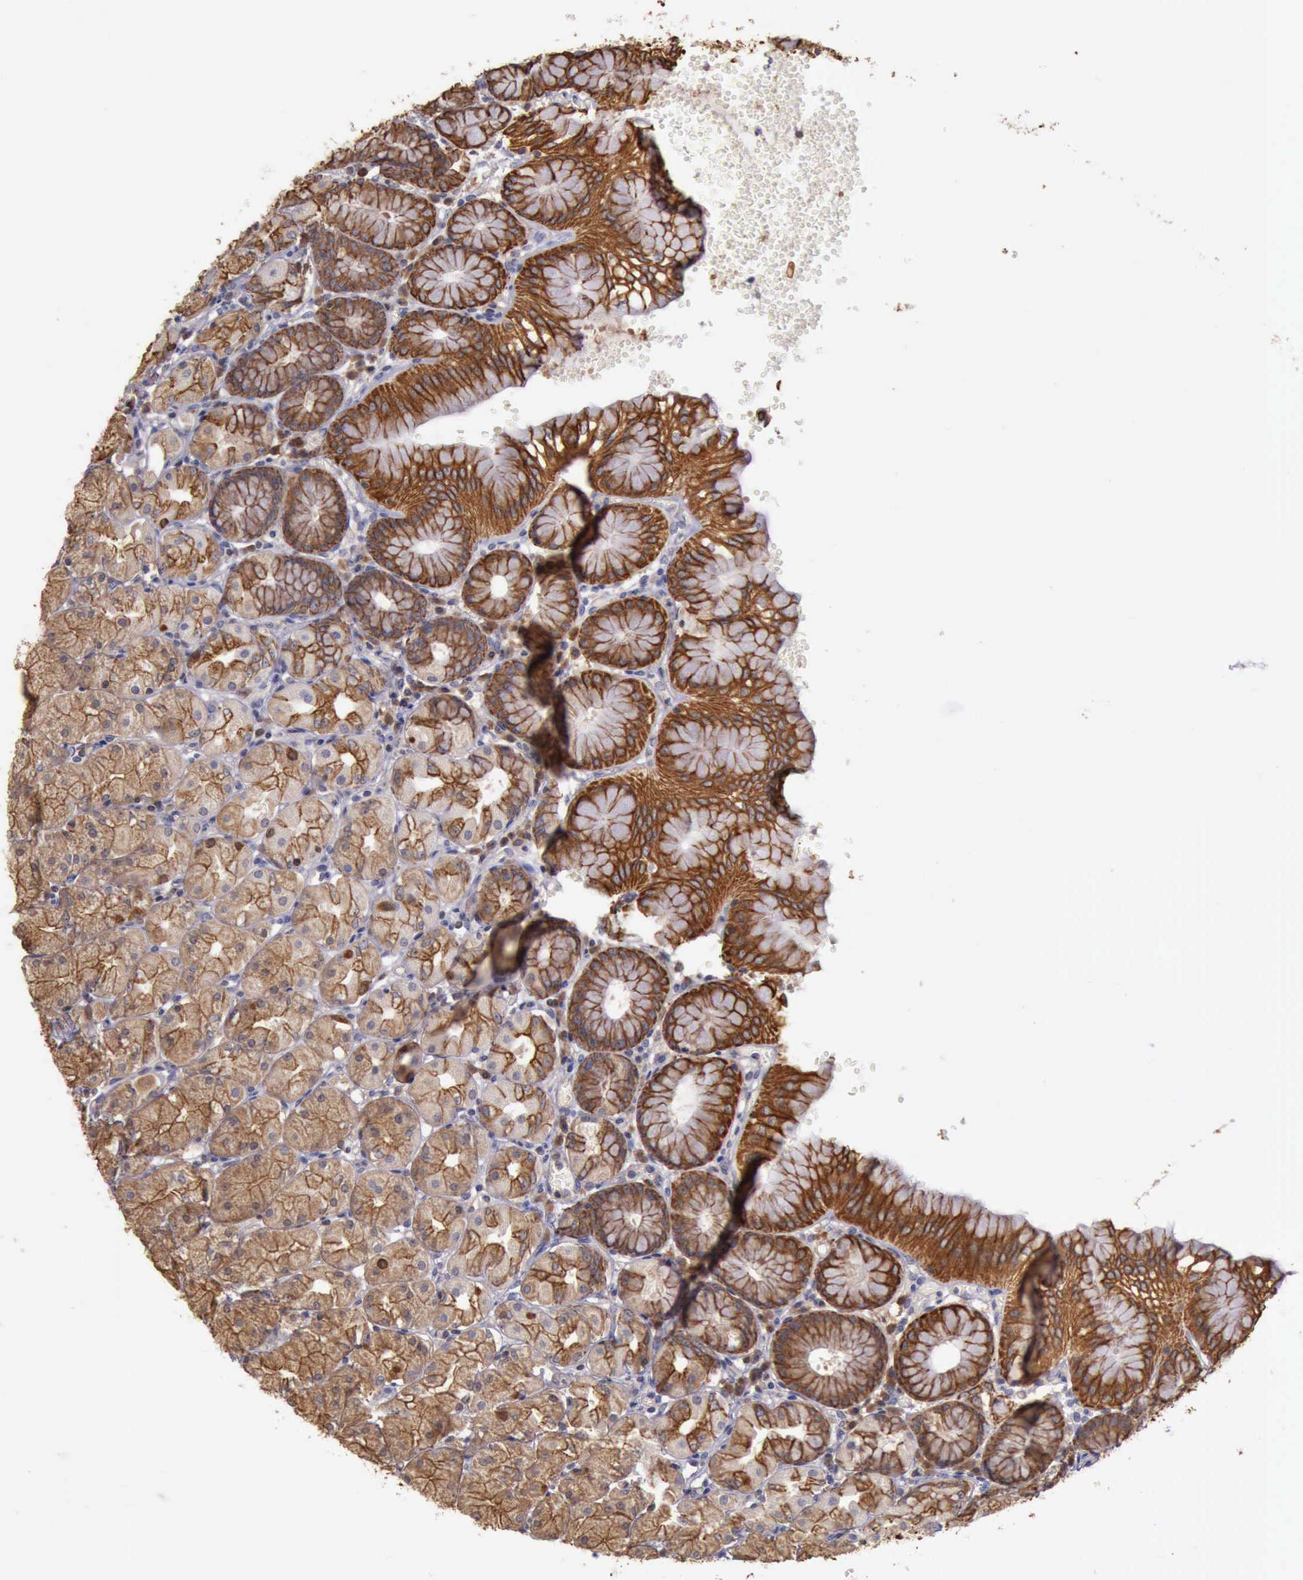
{"staining": {"intensity": "moderate", "quantity": ">75%", "location": "cytoplasmic/membranous"}, "tissue": "stomach", "cell_type": "Glandular cells", "image_type": "normal", "snomed": [{"axis": "morphology", "description": "Normal tissue, NOS"}, {"axis": "topography", "description": "Stomach, upper"}, {"axis": "topography", "description": "Stomach"}], "caption": "The micrograph displays a brown stain indicating the presence of a protein in the cytoplasmic/membranous of glandular cells in stomach. The staining is performed using DAB brown chromogen to label protein expression. The nuclei are counter-stained blue using hematoxylin.", "gene": "RAB39B", "patient": {"sex": "male", "age": 76}}